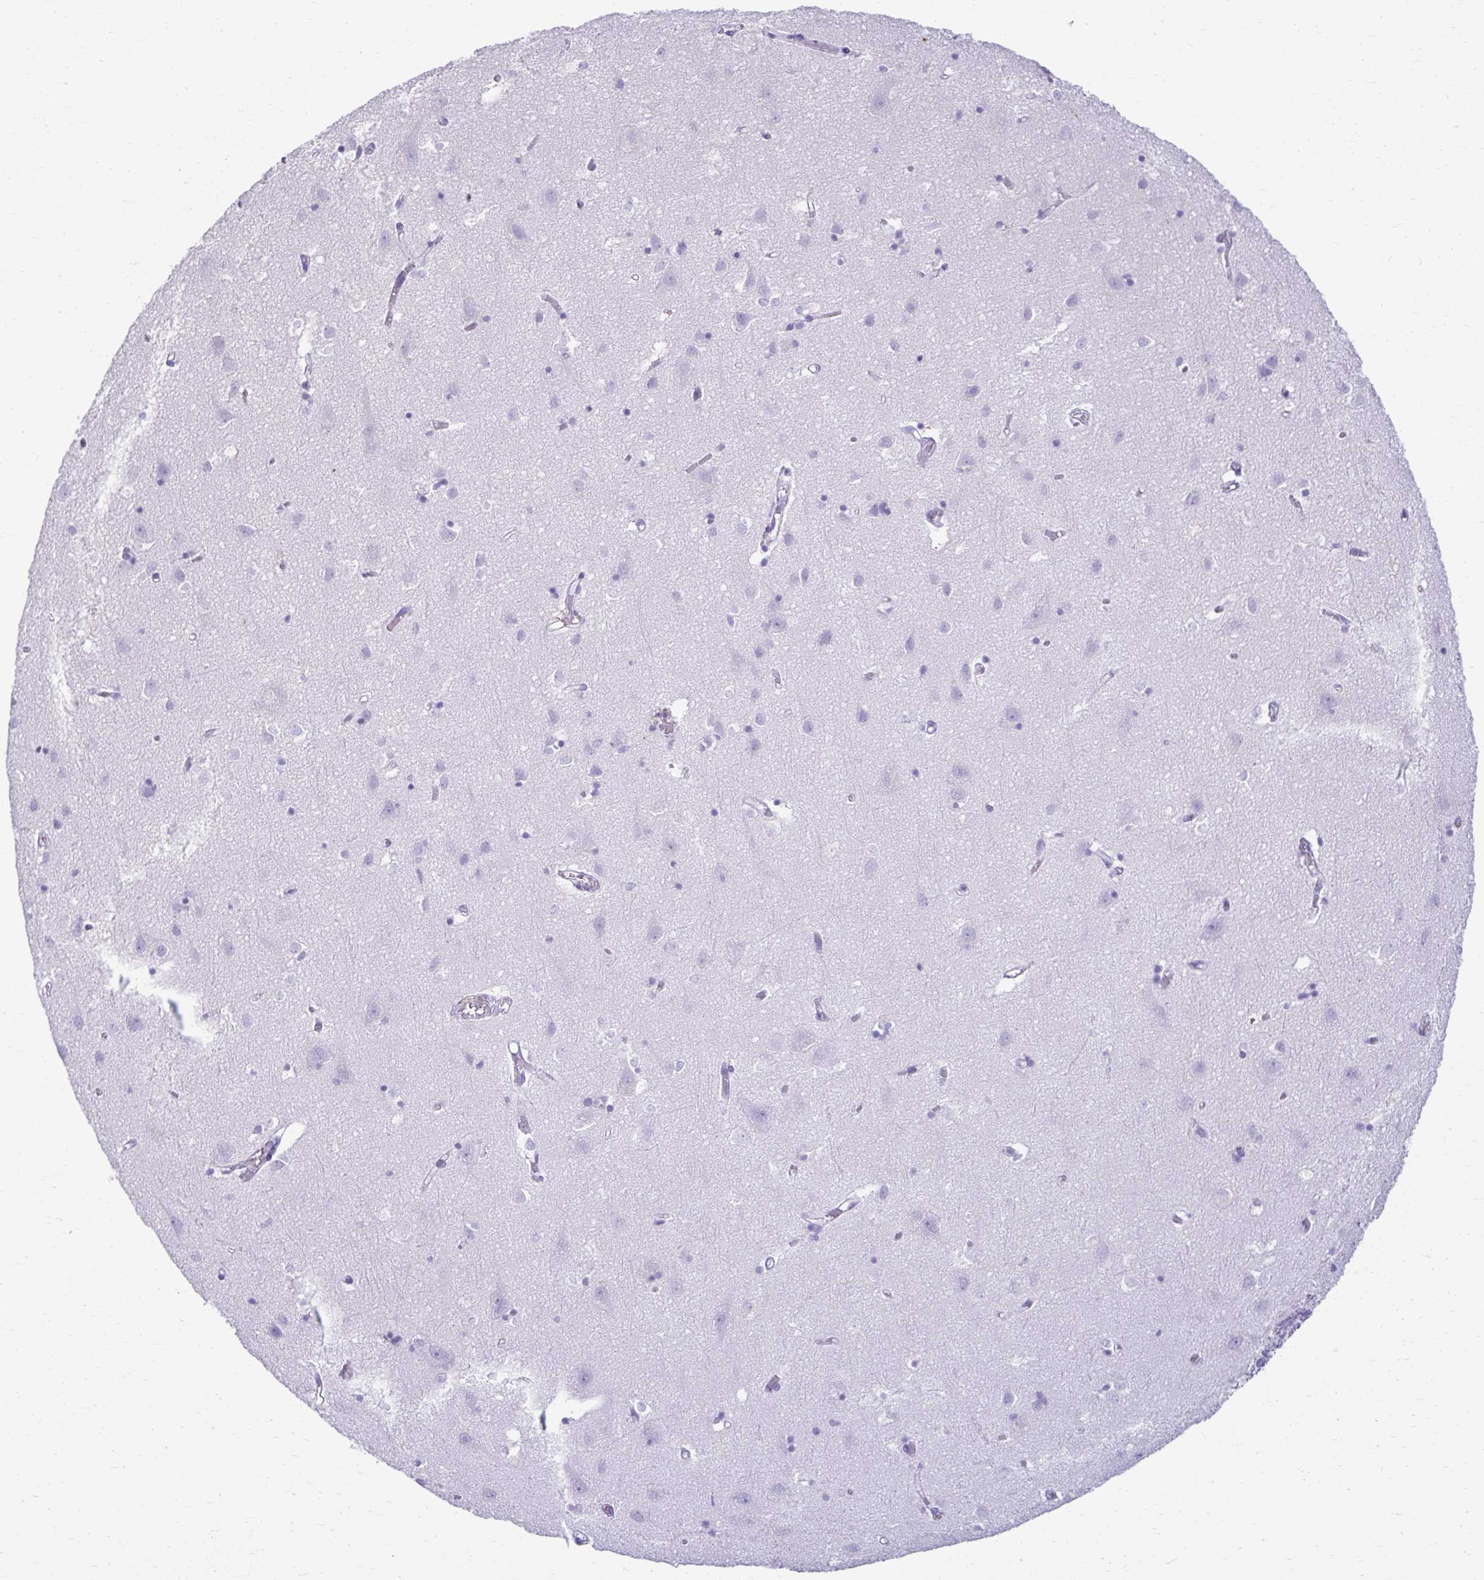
{"staining": {"intensity": "negative", "quantity": "none", "location": "none"}, "tissue": "cerebral cortex", "cell_type": "Endothelial cells", "image_type": "normal", "snomed": [{"axis": "morphology", "description": "Normal tissue, NOS"}, {"axis": "topography", "description": "Cerebral cortex"}], "caption": "Immunohistochemistry image of normal human cerebral cortex stained for a protein (brown), which demonstrates no expression in endothelial cells.", "gene": "ATP4B", "patient": {"sex": "male", "age": 70}}